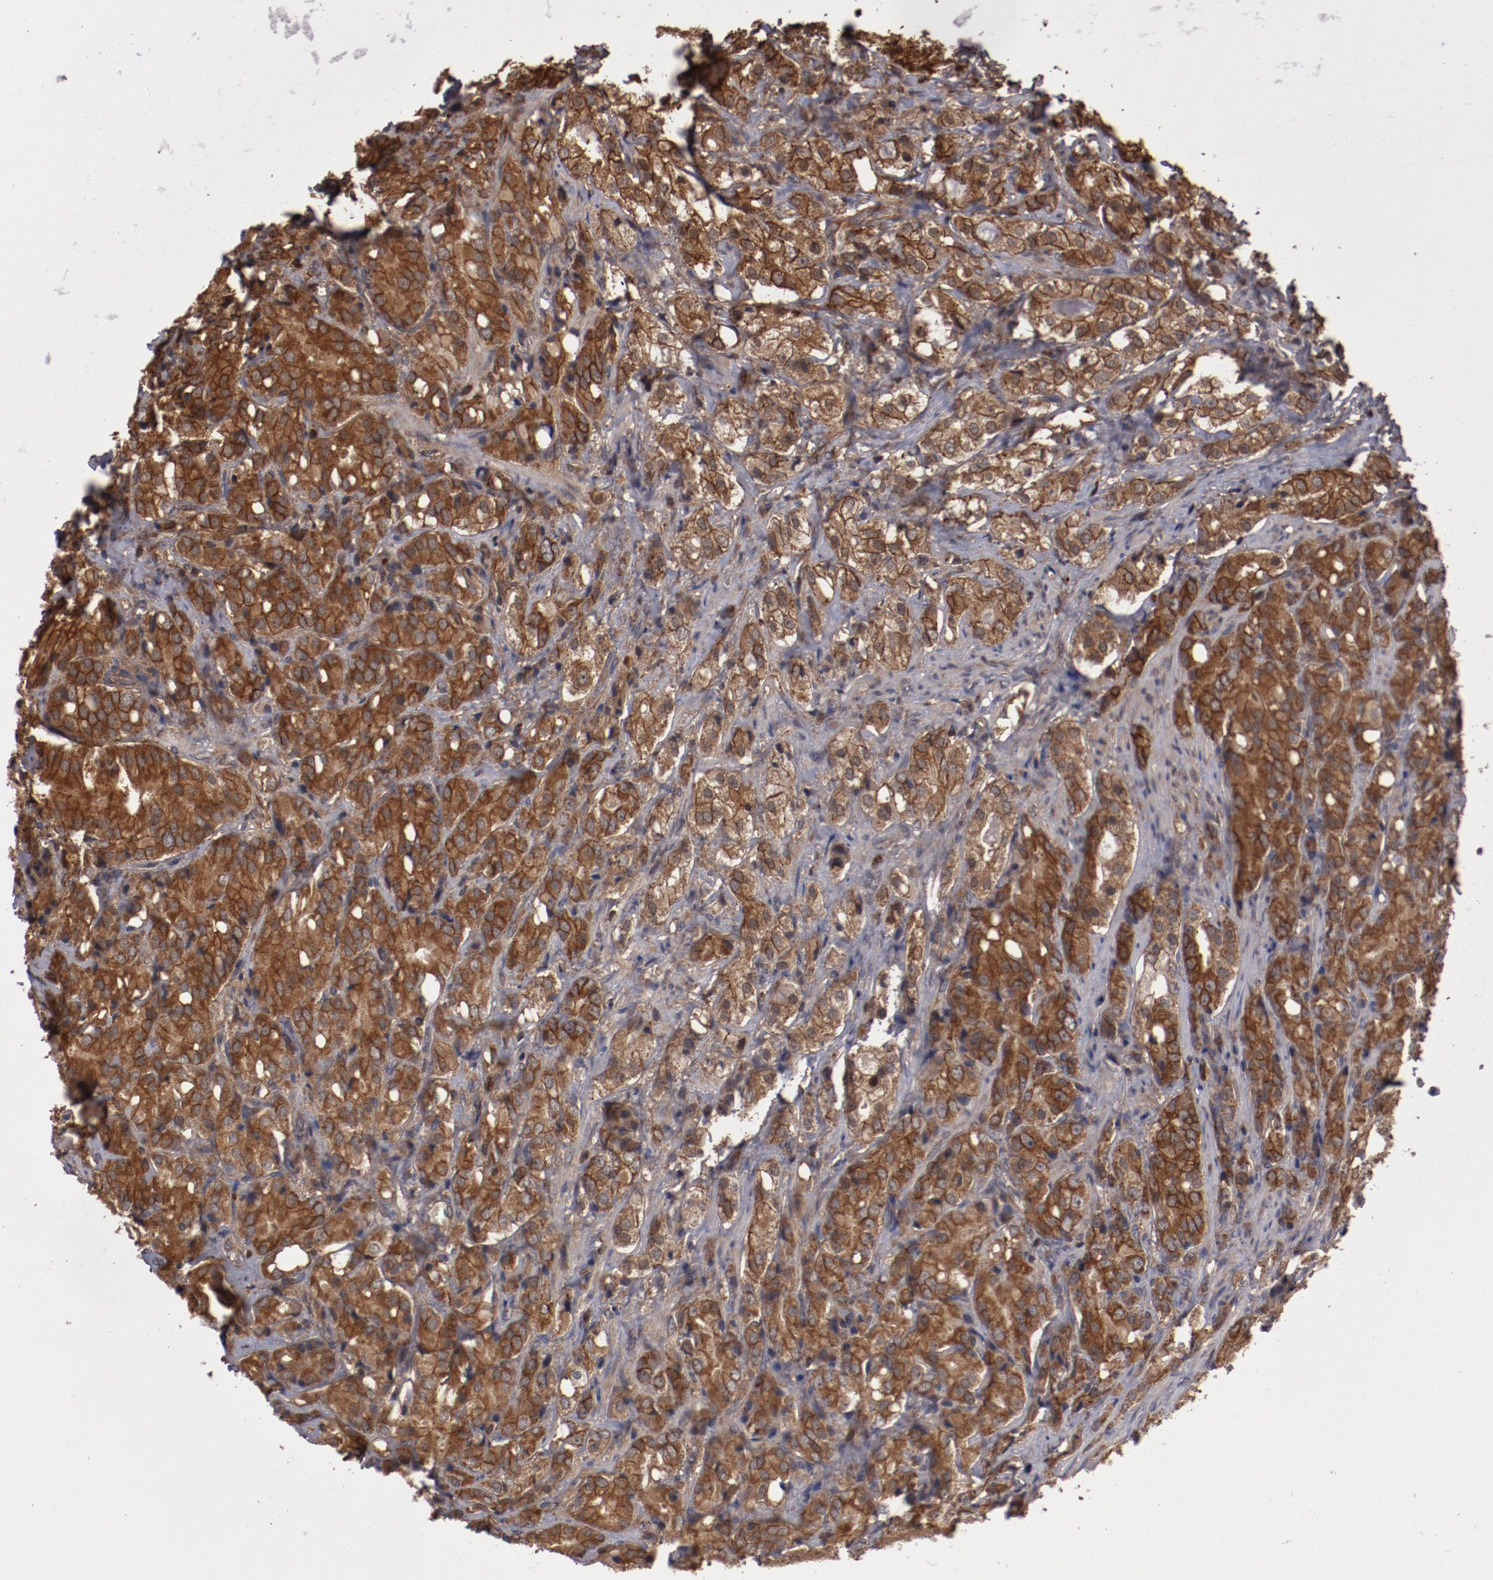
{"staining": {"intensity": "moderate", "quantity": ">75%", "location": "cytoplasmic/membranous"}, "tissue": "prostate cancer", "cell_type": "Tumor cells", "image_type": "cancer", "snomed": [{"axis": "morphology", "description": "Adenocarcinoma, High grade"}, {"axis": "topography", "description": "Prostate"}], "caption": "A micrograph of prostate adenocarcinoma (high-grade) stained for a protein demonstrates moderate cytoplasmic/membranous brown staining in tumor cells.", "gene": "RPS6KA6", "patient": {"sex": "male", "age": 68}}